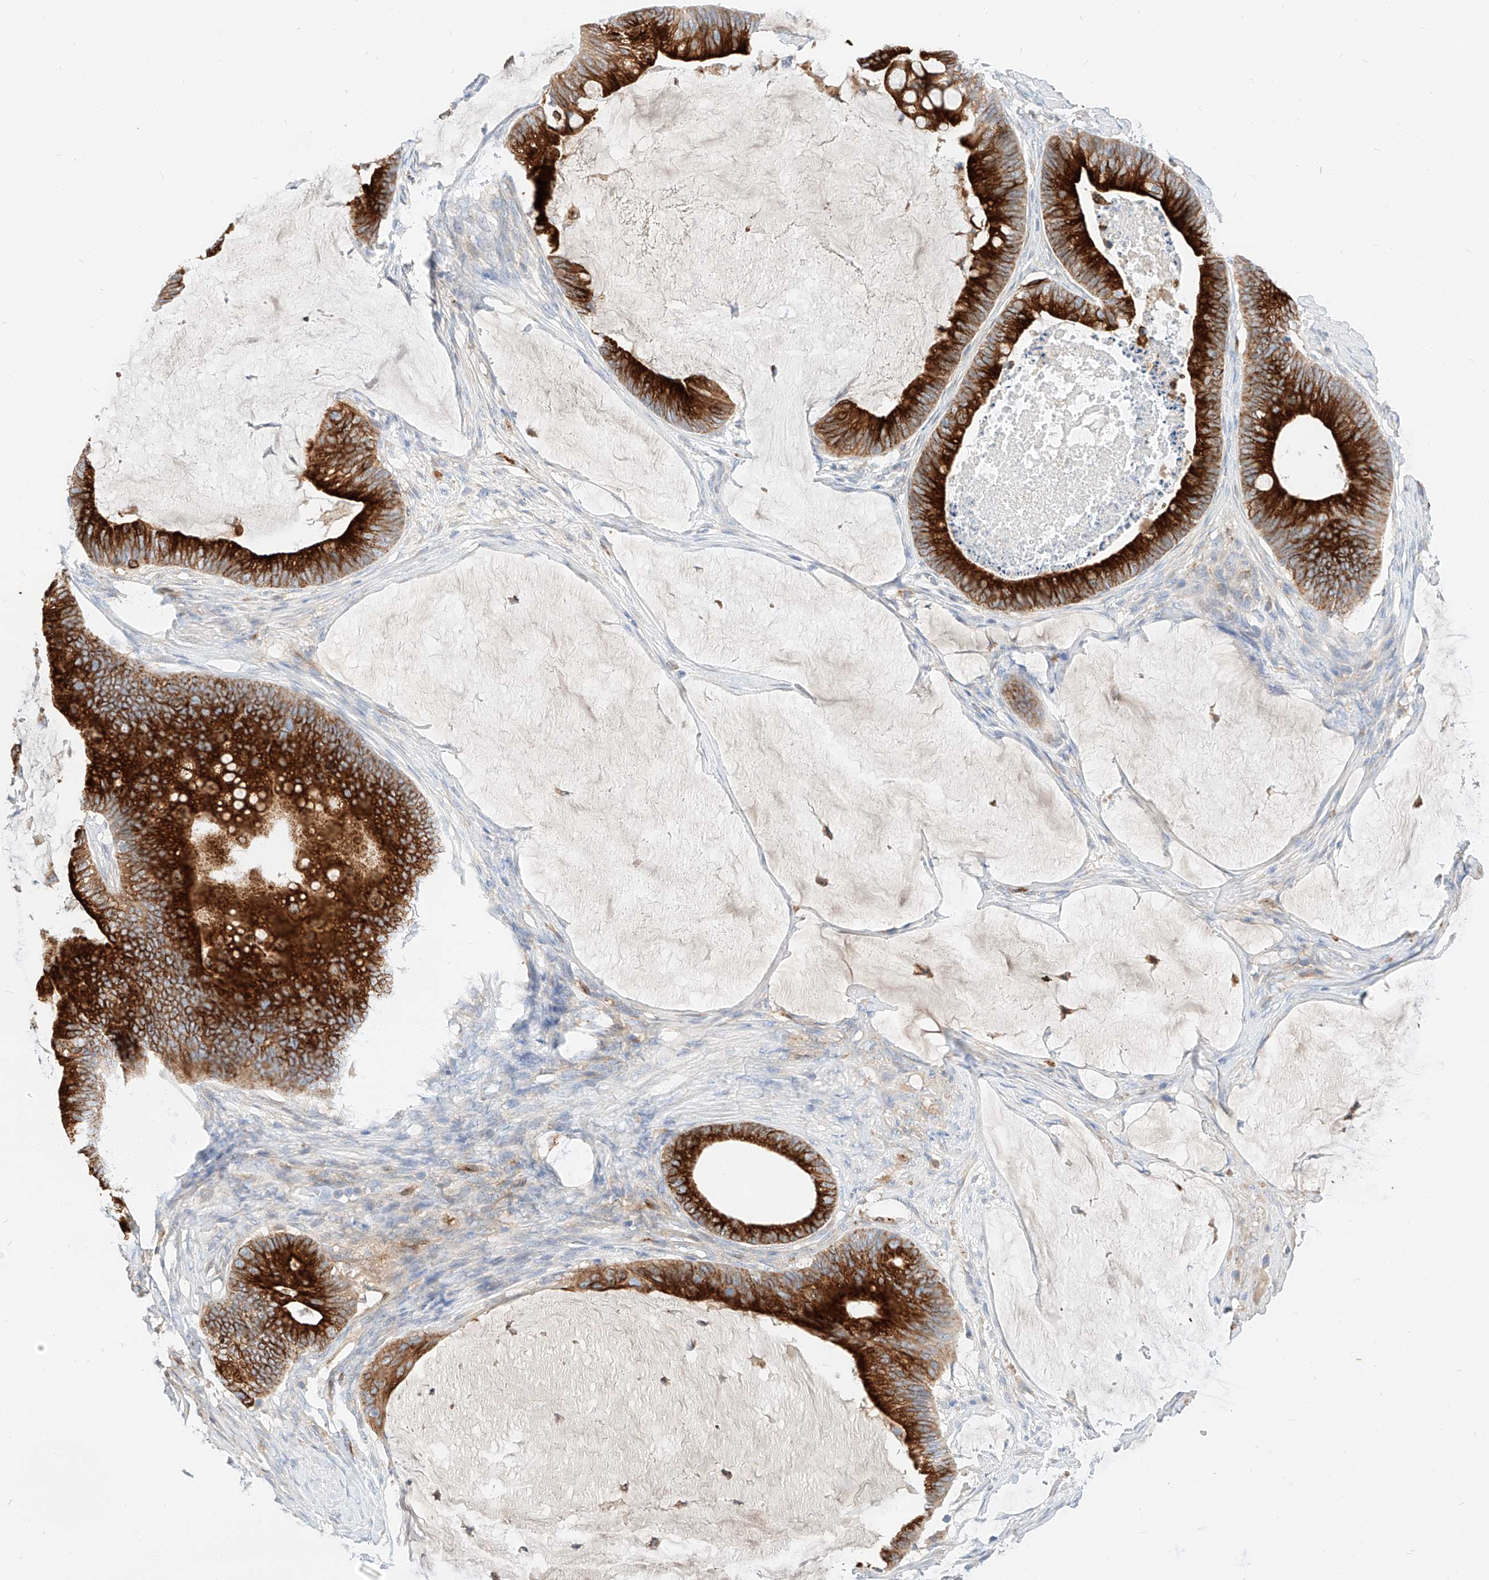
{"staining": {"intensity": "strong", "quantity": ">75%", "location": "cytoplasmic/membranous"}, "tissue": "ovarian cancer", "cell_type": "Tumor cells", "image_type": "cancer", "snomed": [{"axis": "morphology", "description": "Cystadenocarcinoma, mucinous, NOS"}, {"axis": "topography", "description": "Ovary"}], "caption": "Mucinous cystadenocarcinoma (ovarian) stained for a protein reveals strong cytoplasmic/membranous positivity in tumor cells. Nuclei are stained in blue.", "gene": "MAP7", "patient": {"sex": "female", "age": 61}}